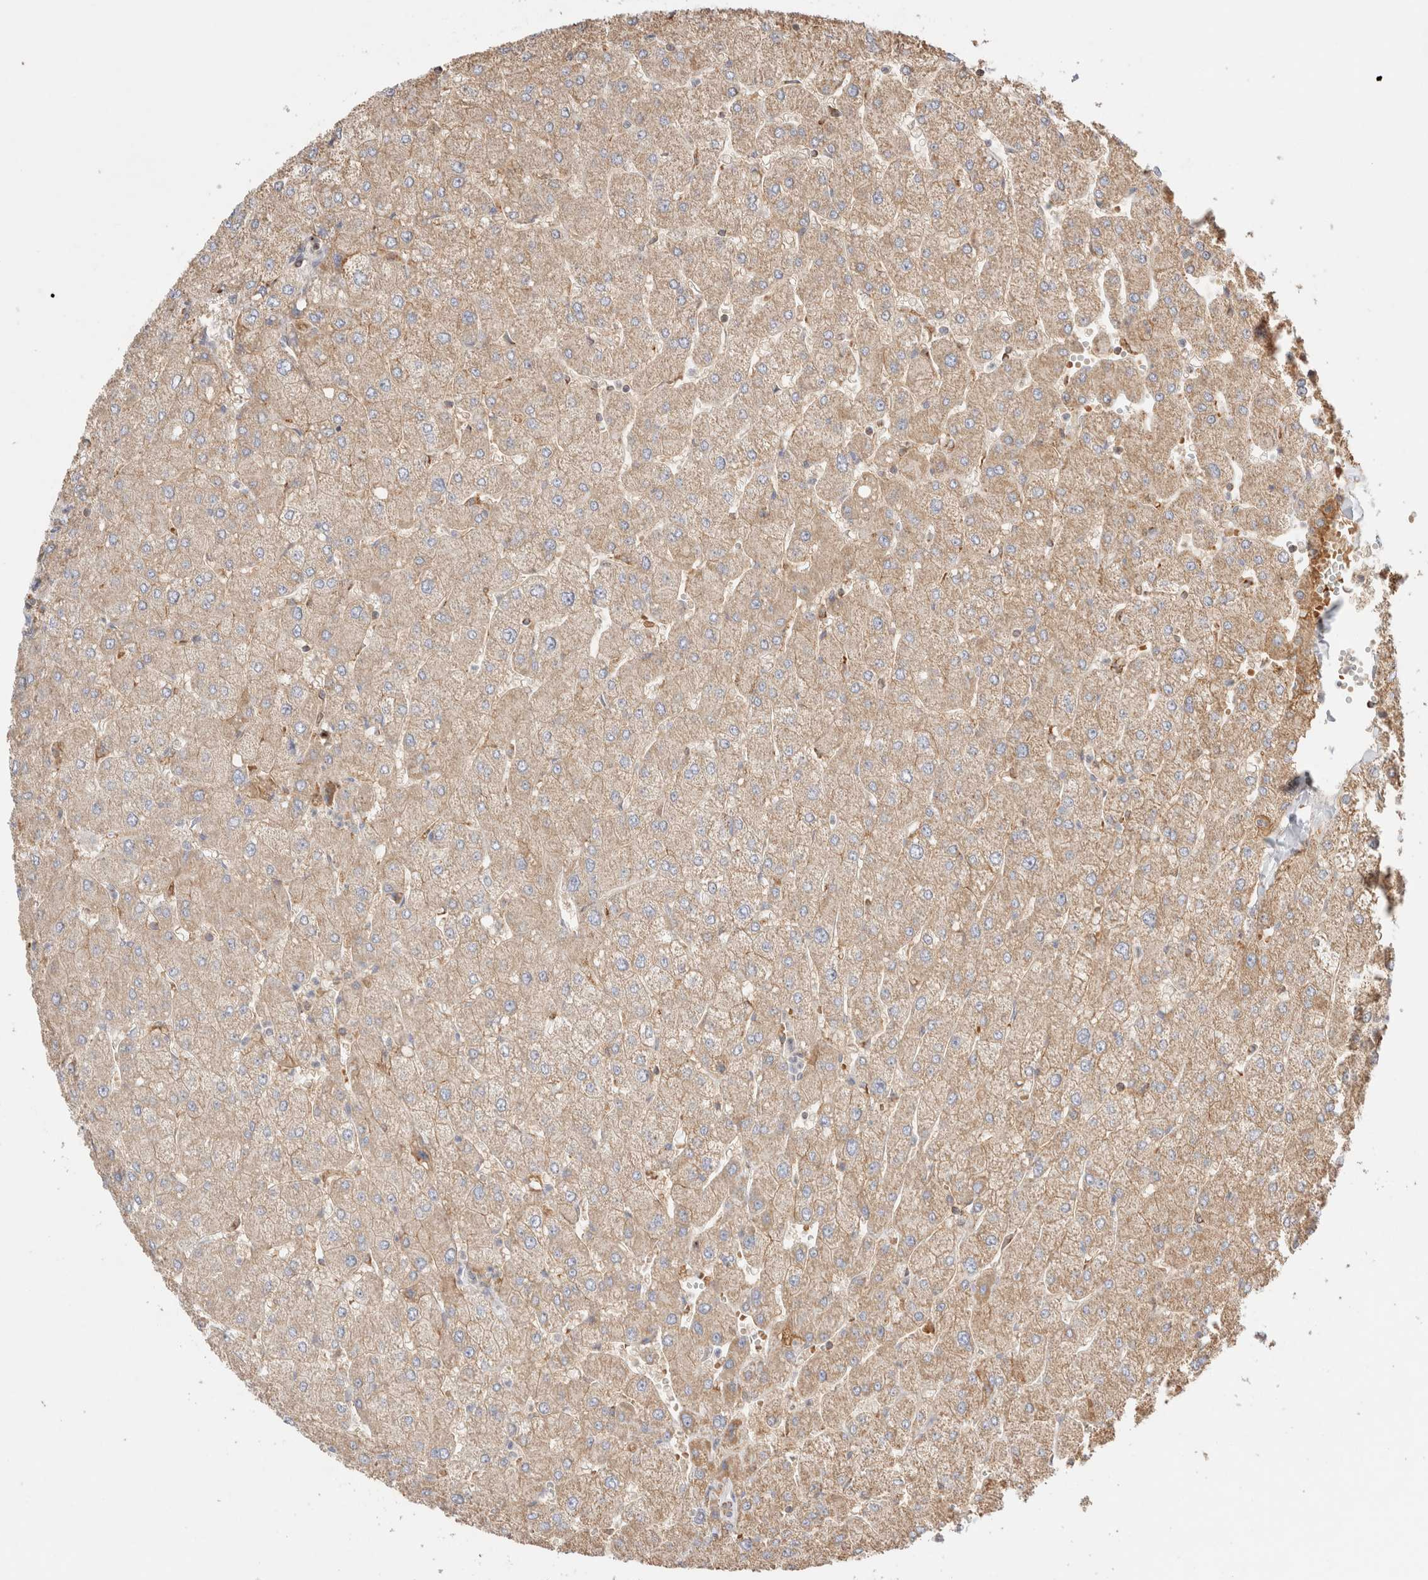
{"staining": {"intensity": "weak", "quantity": ">75%", "location": "cytoplasmic/membranous"}, "tissue": "liver", "cell_type": "Cholangiocytes", "image_type": "normal", "snomed": [{"axis": "morphology", "description": "Normal tissue, NOS"}, {"axis": "topography", "description": "Liver"}], "caption": "A low amount of weak cytoplasmic/membranous positivity is appreciated in about >75% of cholangiocytes in benign liver. The protein is stained brown, and the nuclei are stained in blue (DAB (3,3'-diaminobenzidine) IHC with brightfield microscopy, high magnification).", "gene": "TMPPE", "patient": {"sex": "male", "age": 55}}